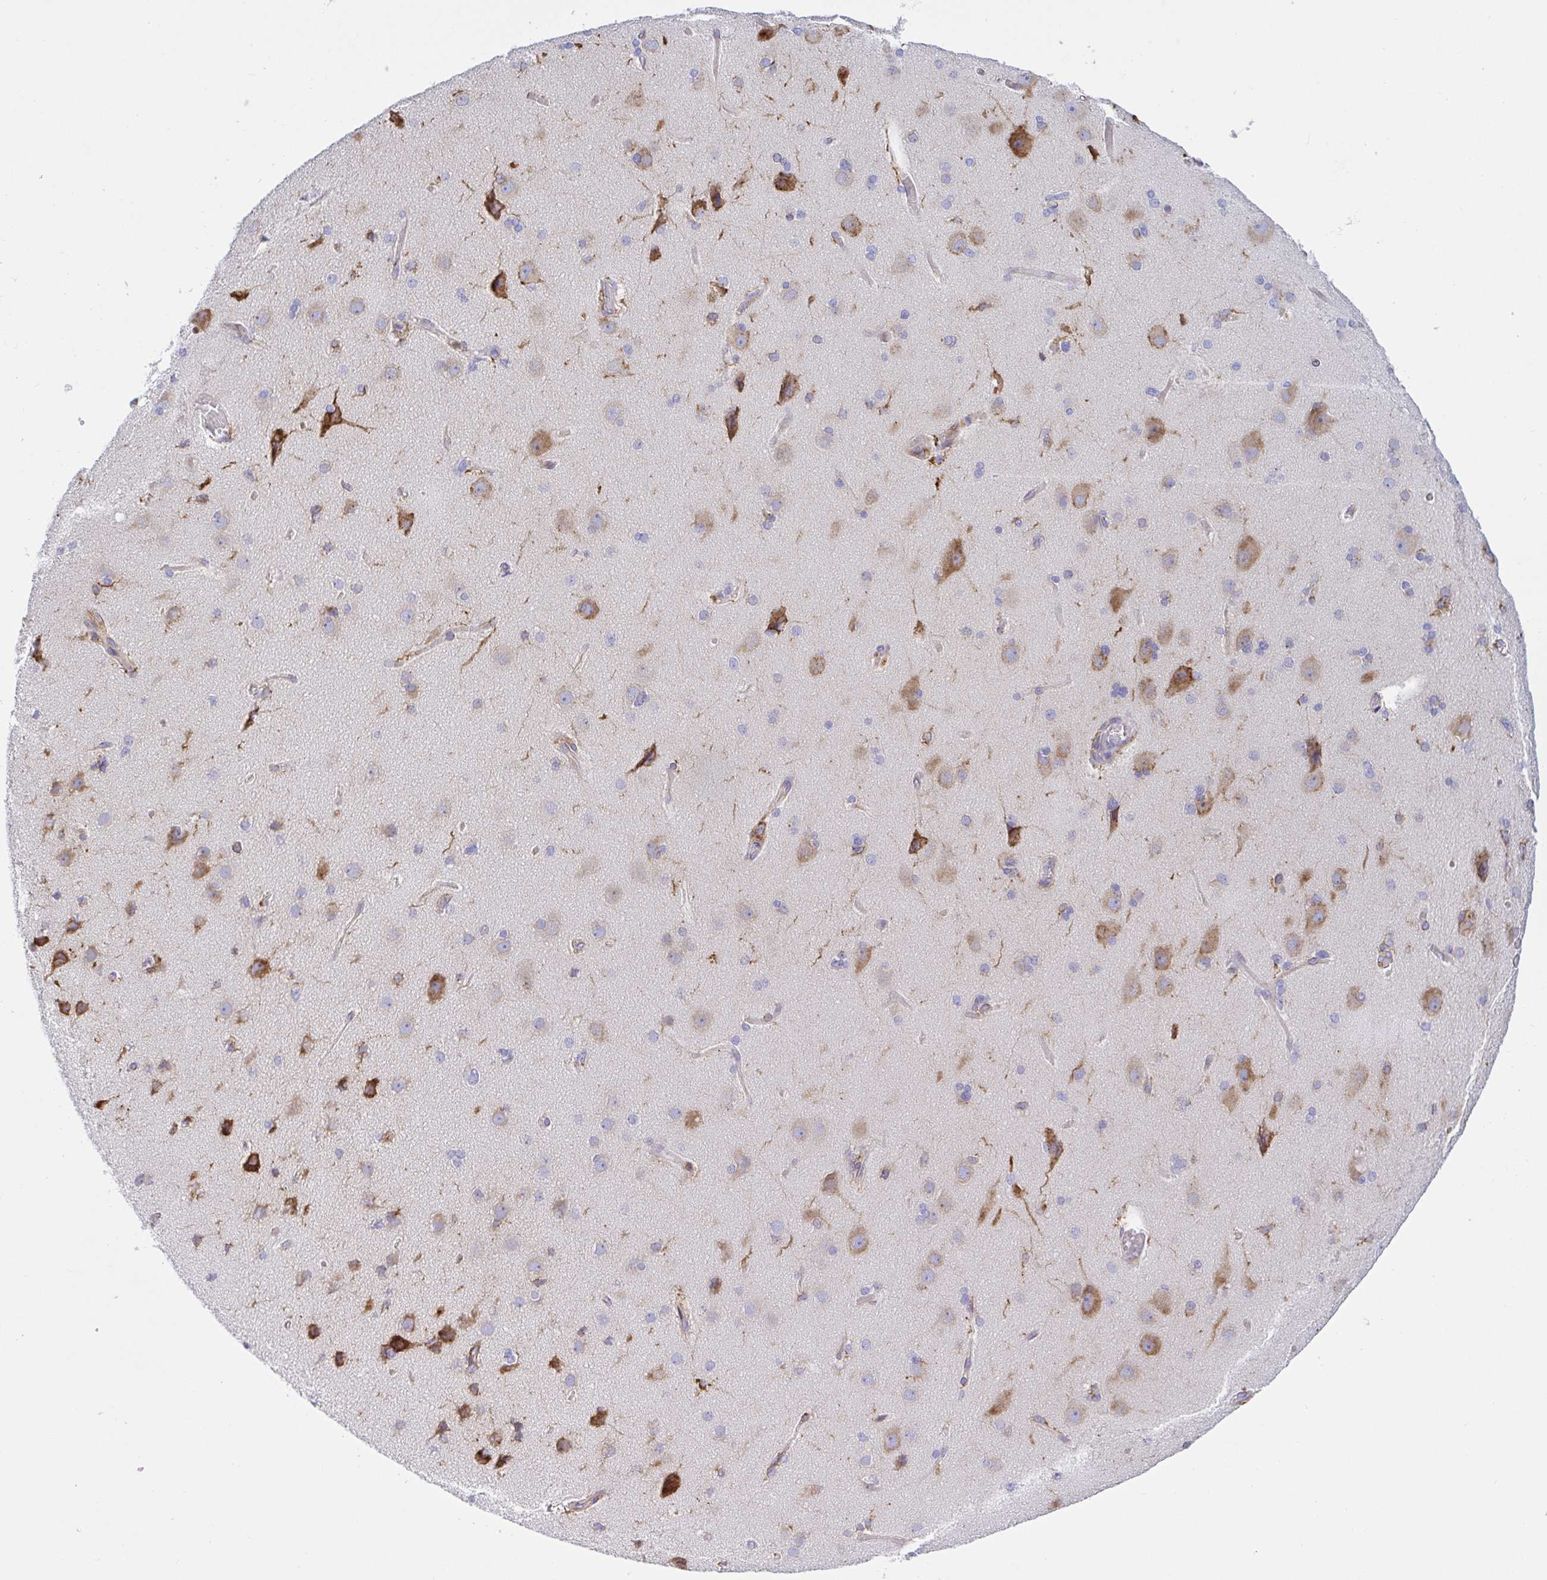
{"staining": {"intensity": "moderate", "quantity": "<25%", "location": "cytoplasmic/membranous"}, "tissue": "cerebral cortex", "cell_type": "Endothelial cells", "image_type": "normal", "snomed": [{"axis": "morphology", "description": "Normal tissue, NOS"}, {"axis": "morphology", "description": "Glioma, malignant, High grade"}, {"axis": "topography", "description": "Cerebral cortex"}], "caption": "Protein staining exhibits moderate cytoplasmic/membranous staining in about <25% of endothelial cells in unremarkable cerebral cortex. Nuclei are stained in blue.", "gene": "CLGN", "patient": {"sex": "male", "age": 71}}